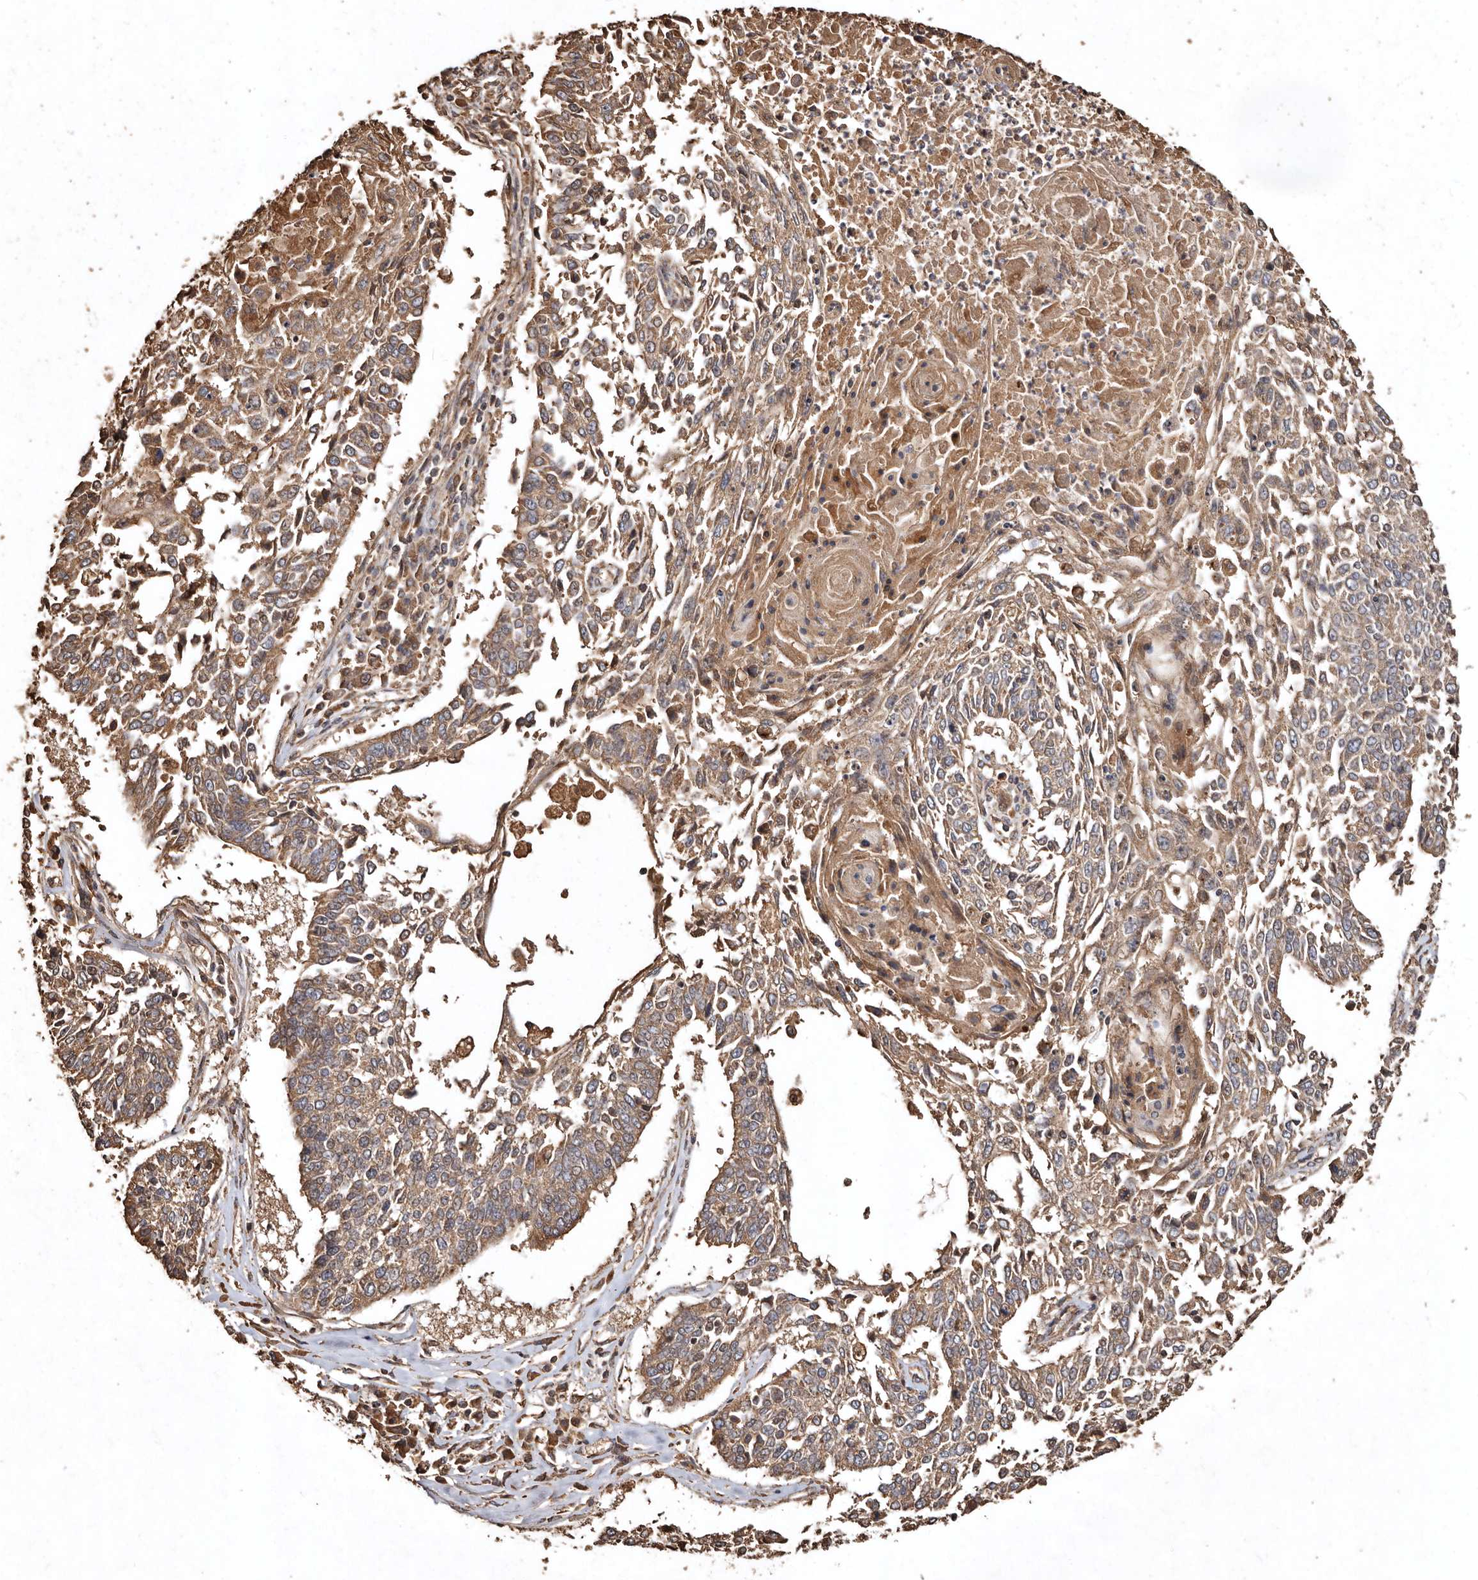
{"staining": {"intensity": "moderate", "quantity": ">75%", "location": "cytoplasmic/membranous"}, "tissue": "lung cancer", "cell_type": "Tumor cells", "image_type": "cancer", "snomed": [{"axis": "morphology", "description": "Normal tissue, NOS"}, {"axis": "morphology", "description": "Squamous cell carcinoma, NOS"}, {"axis": "topography", "description": "Cartilage tissue"}, {"axis": "topography", "description": "Bronchus"}, {"axis": "topography", "description": "Lung"}, {"axis": "topography", "description": "Peripheral nerve tissue"}], "caption": "Lung squamous cell carcinoma stained for a protein displays moderate cytoplasmic/membranous positivity in tumor cells.", "gene": "FARS2", "patient": {"sex": "female", "age": 49}}